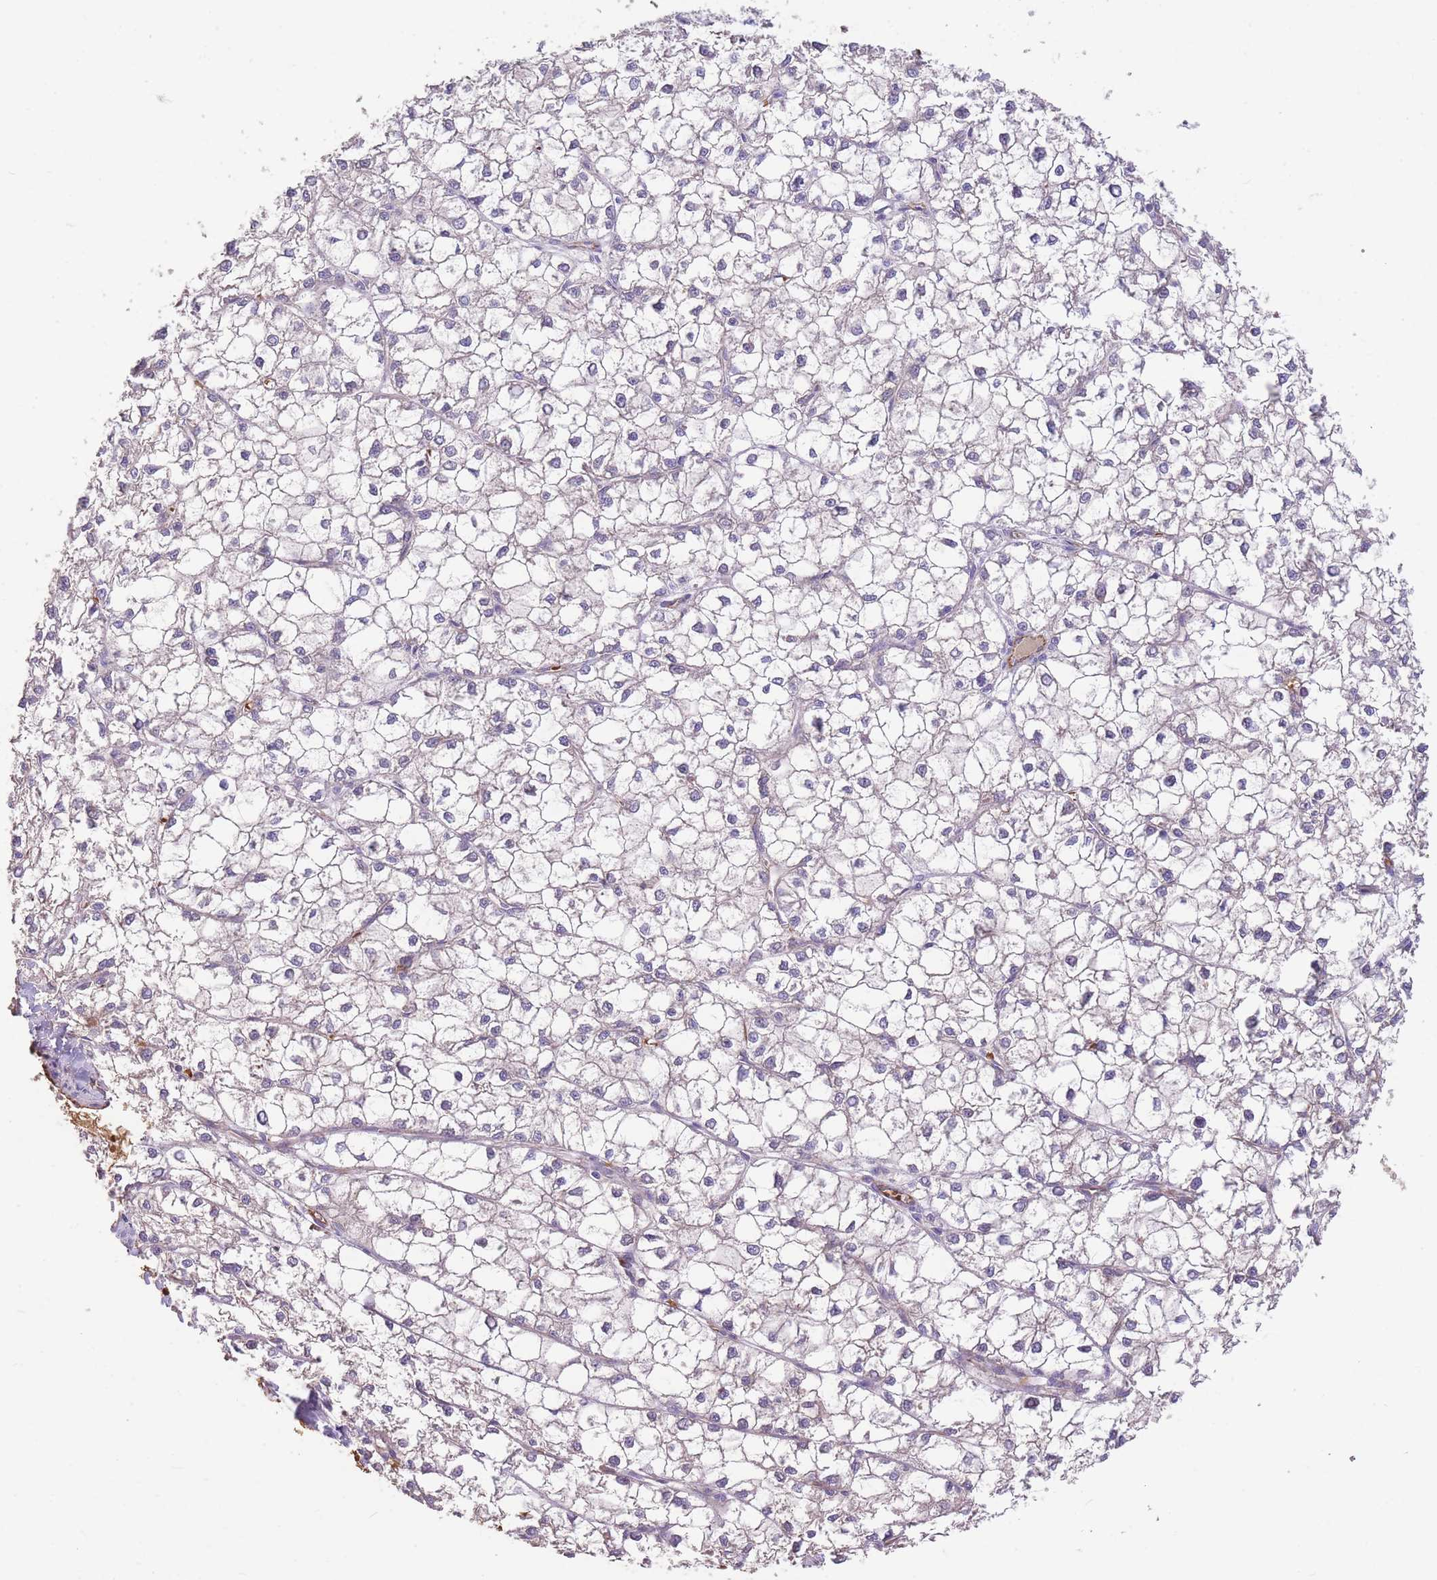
{"staining": {"intensity": "negative", "quantity": "none", "location": "none"}, "tissue": "liver cancer", "cell_type": "Tumor cells", "image_type": "cancer", "snomed": [{"axis": "morphology", "description": "Carcinoma, Hepatocellular, NOS"}, {"axis": "topography", "description": "Liver"}], "caption": "Immunohistochemical staining of hepatocellular carcinoma (liver) demonstrates no significant expression in tumor cells.", "gene": "ANKRD53", "patient": {"sex": "female", "age": 43}}